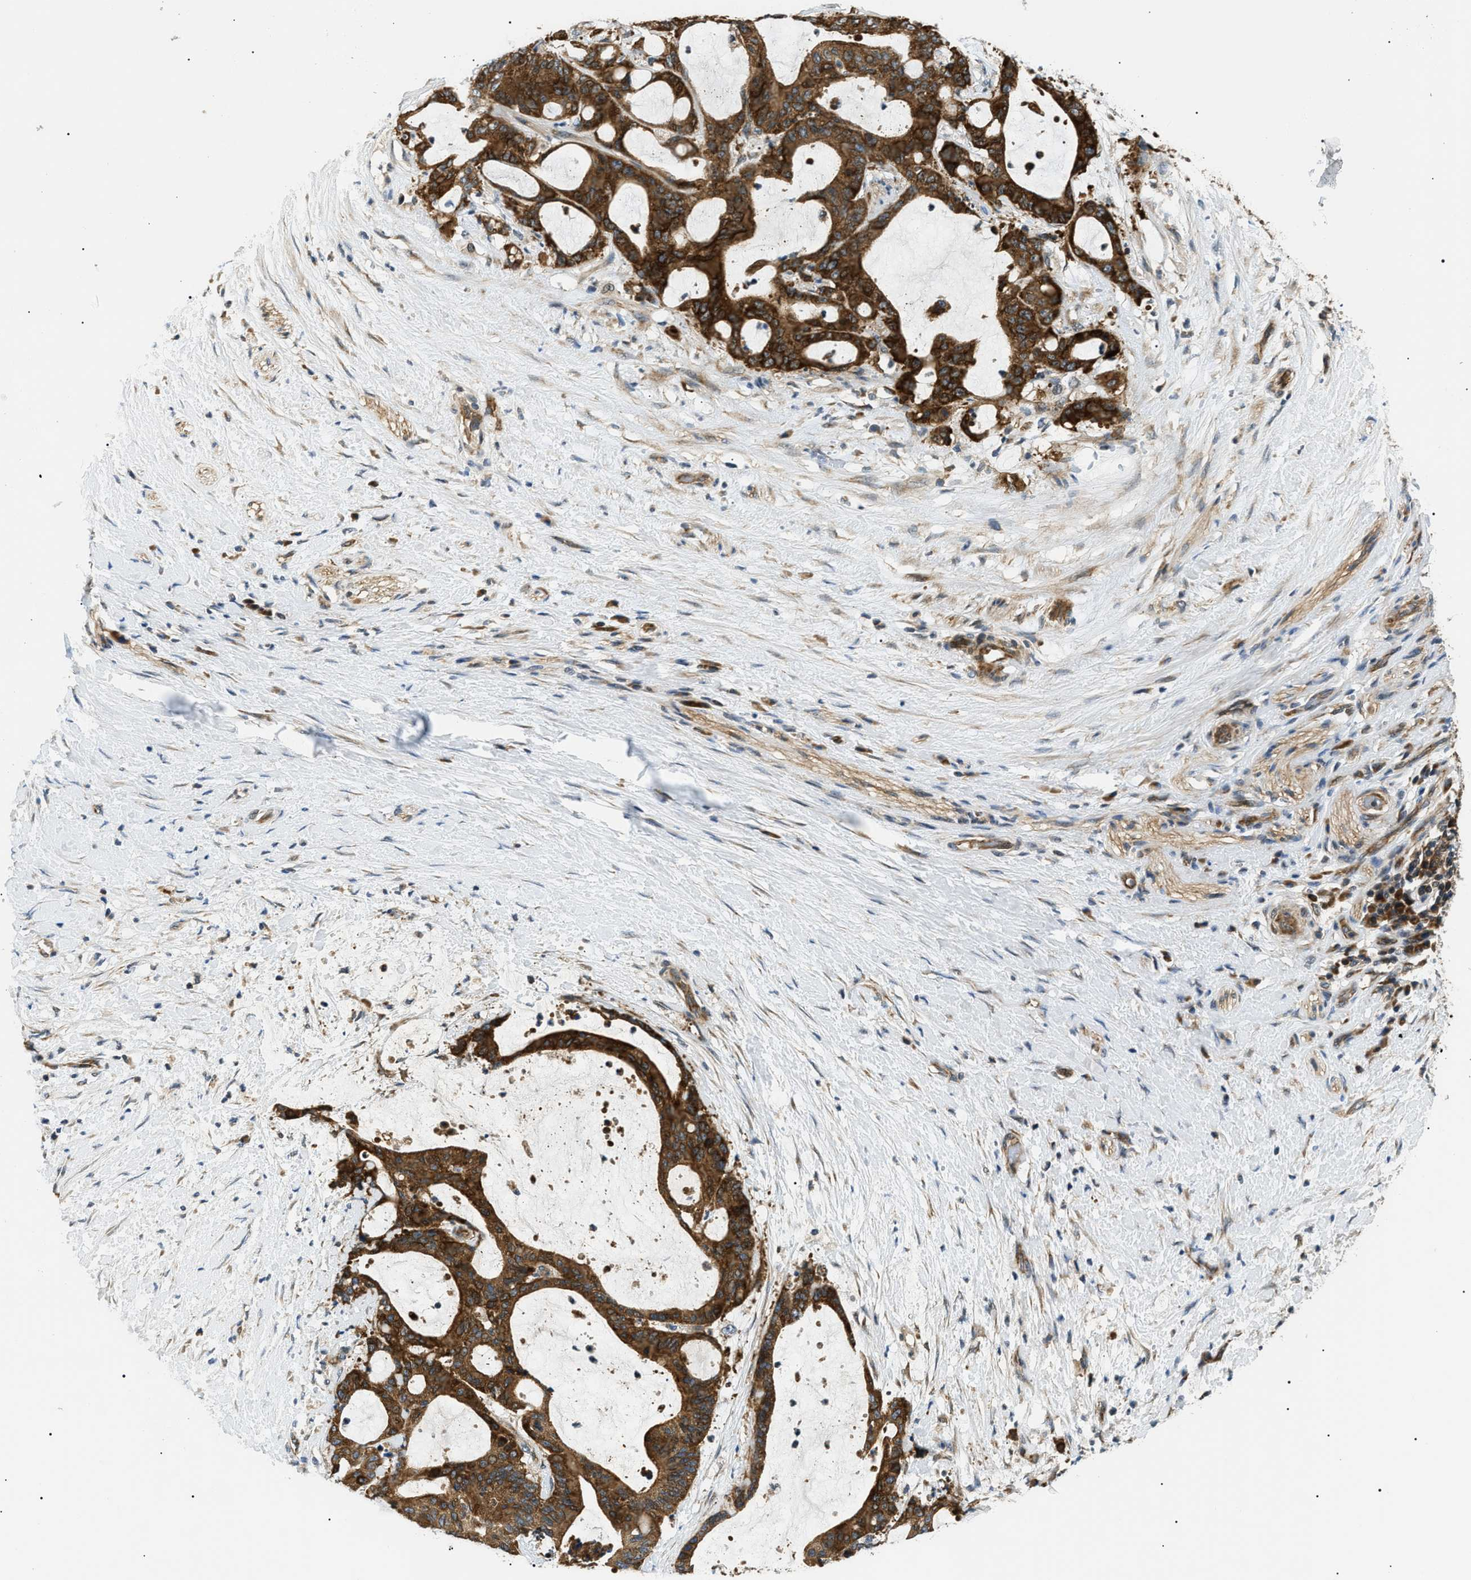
{"staining": {"intensity": "moderate", "quantity": ">75%", "location": "cytoplasmic/membranous"}, "tissue": "liver cancer", "cell_type": "Tumor cells", "image_type": "cancer", "snomed": [{"axis": "morphology", "description": "Cholangiocarcinoma"}, {"axis": "topography", "description": "Liver"}], "caption": "This histopathology image shows liver cancer stained with immunohistochemistry to label a protein in brown. The cytoplasmic/membranous of tumor cells show moderate positivity for the protein. Nuclei are counter-stained blue.", "gene": "SRPK1", "patient": {"sex": "female", "age": 73}}